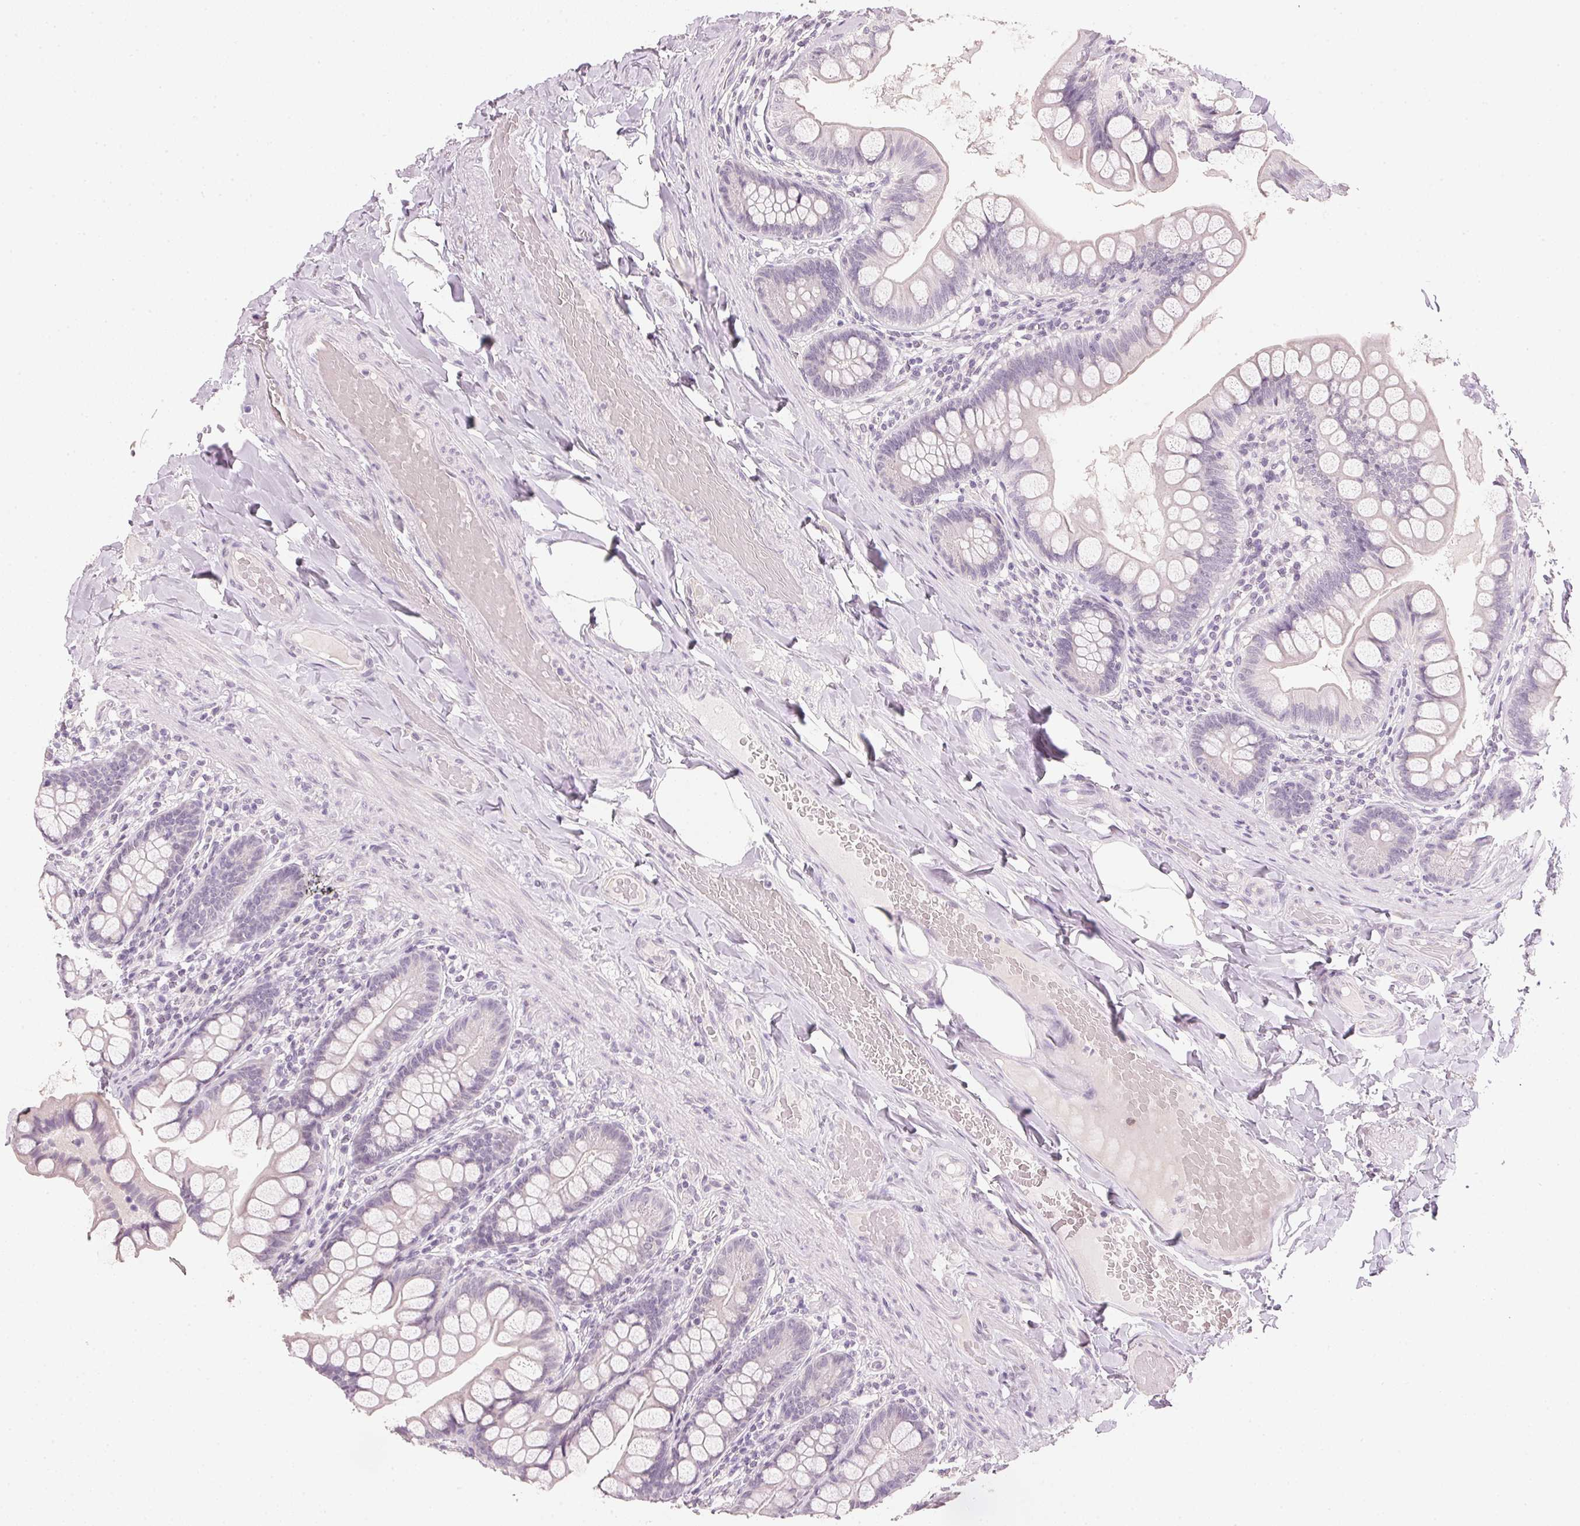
{"staining": {"intensity": "negative", "quantity": "none", "location": "none"}, "tissue": "small intestine", "cell_type": "Glandular cells", "image_type": "normal", "snomed": [{"axis": "morphology", "description": "Normal tissue, NOS"}, {"axis": "topography", "description": "Small intestine"}], "caption": "DAB immunohistochemical staining of unremarkable small intestine demonstrates no significant positivity in glandular cells.", "gene": "IGFBP1", "patient": {"sex": "male", "age": 70}}